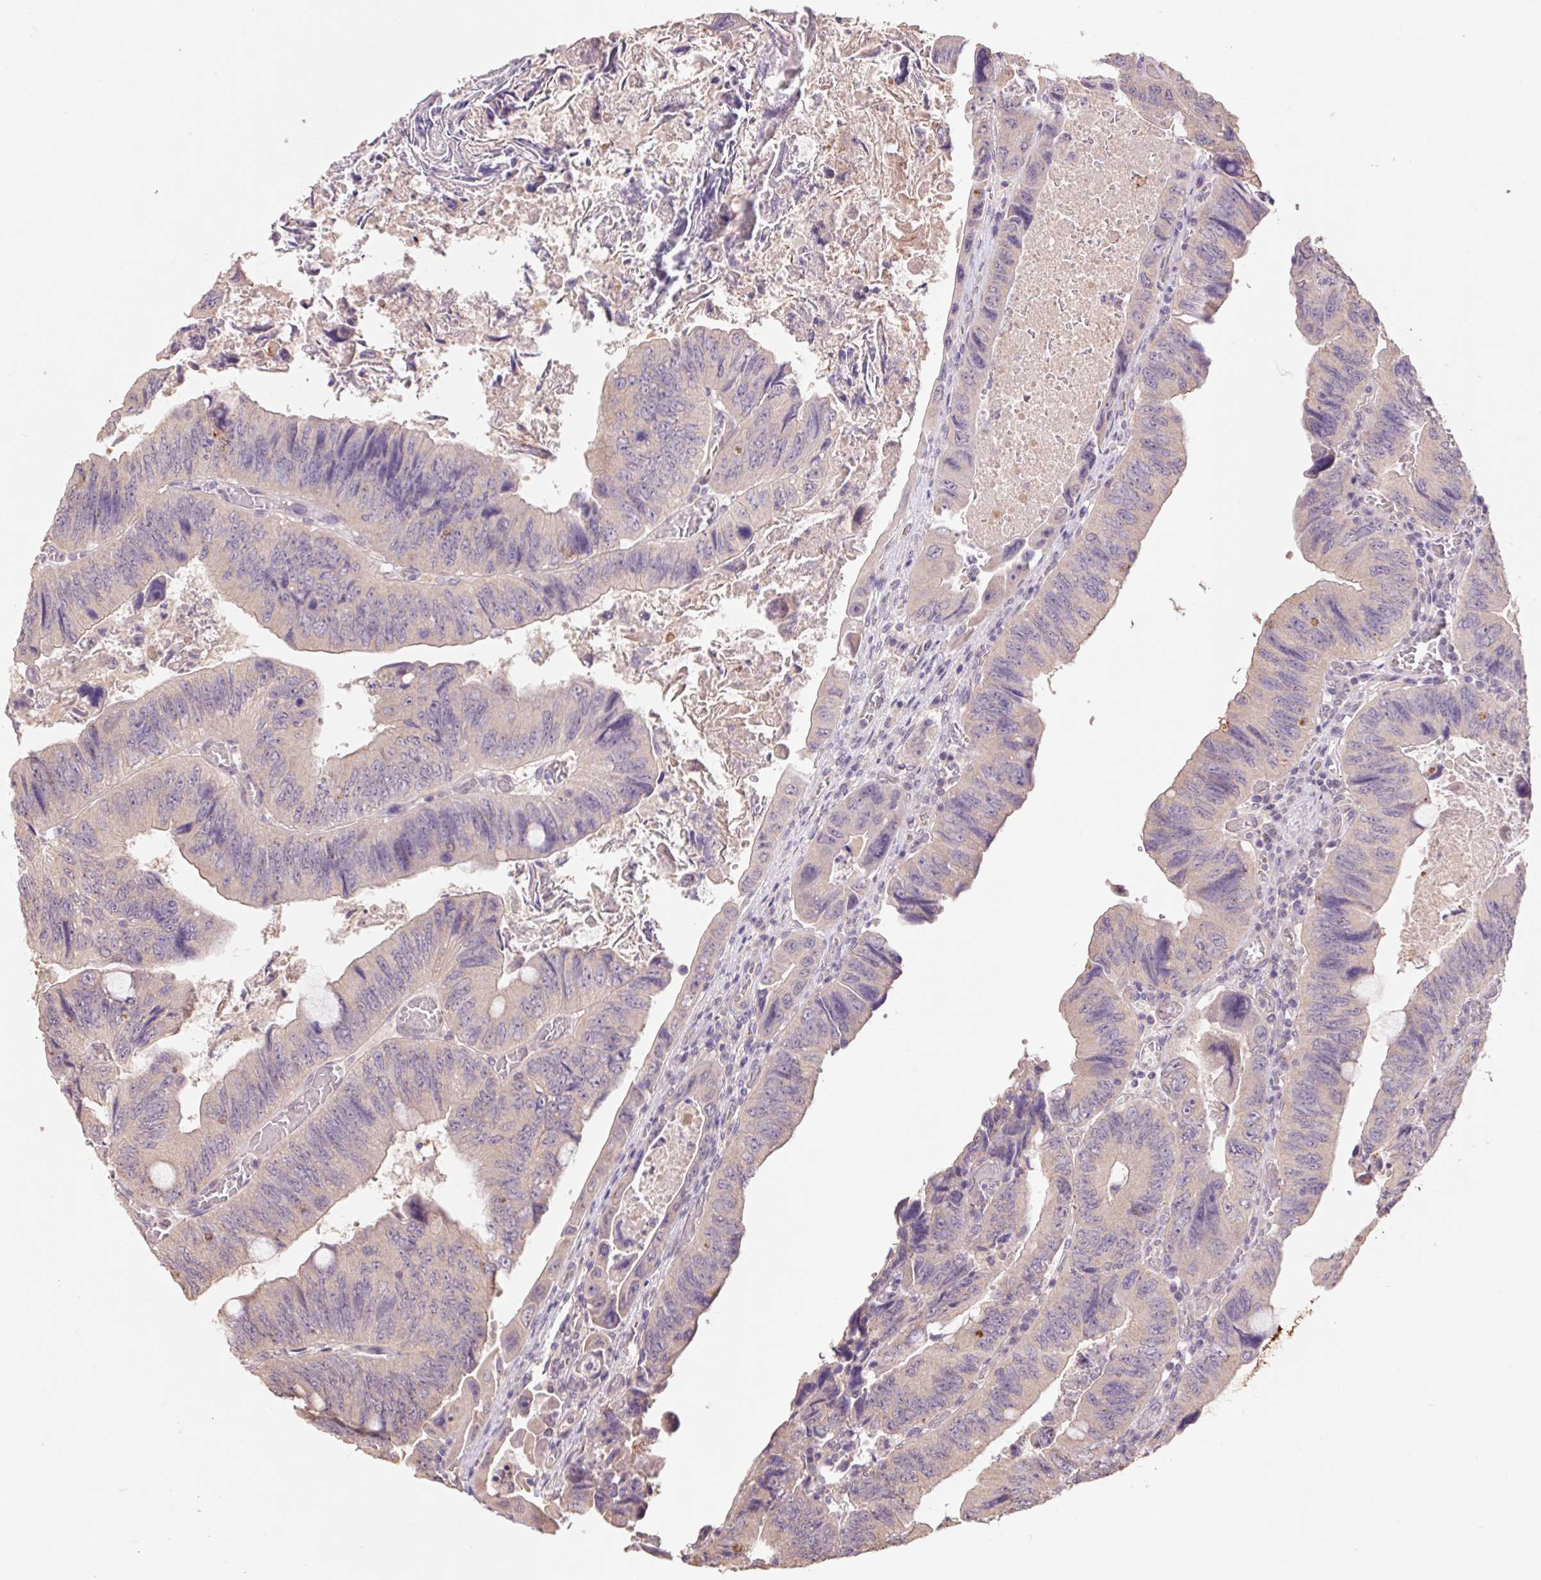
{"staining": {"intensity": "weak", "quantity": "25%-75%", "location": "cytoplasmic/membranous"}, "tissue": "colorectal cancer", "cell_type": "Tumor cells", "image_type": "cancer", "snomed": [{"axis": "morphology", "description": "Adenocarcinoma, NOS"}, {"axis": "topography", "description": "Colon"}], "caption": "Colorectal cancer (adenocarcinoma) stained with DAB (3,3'-diaminobenzidine) immunohistochemistry (IHC) shows low levels of weak cytoplasmic/membranous expression in about 25%-75% of tumor cells. (brown staining indicates protein expression, while blue staining denotes nuclei).", "gene": "GRM2", "patient": {"sex": "female", "age": 84}}